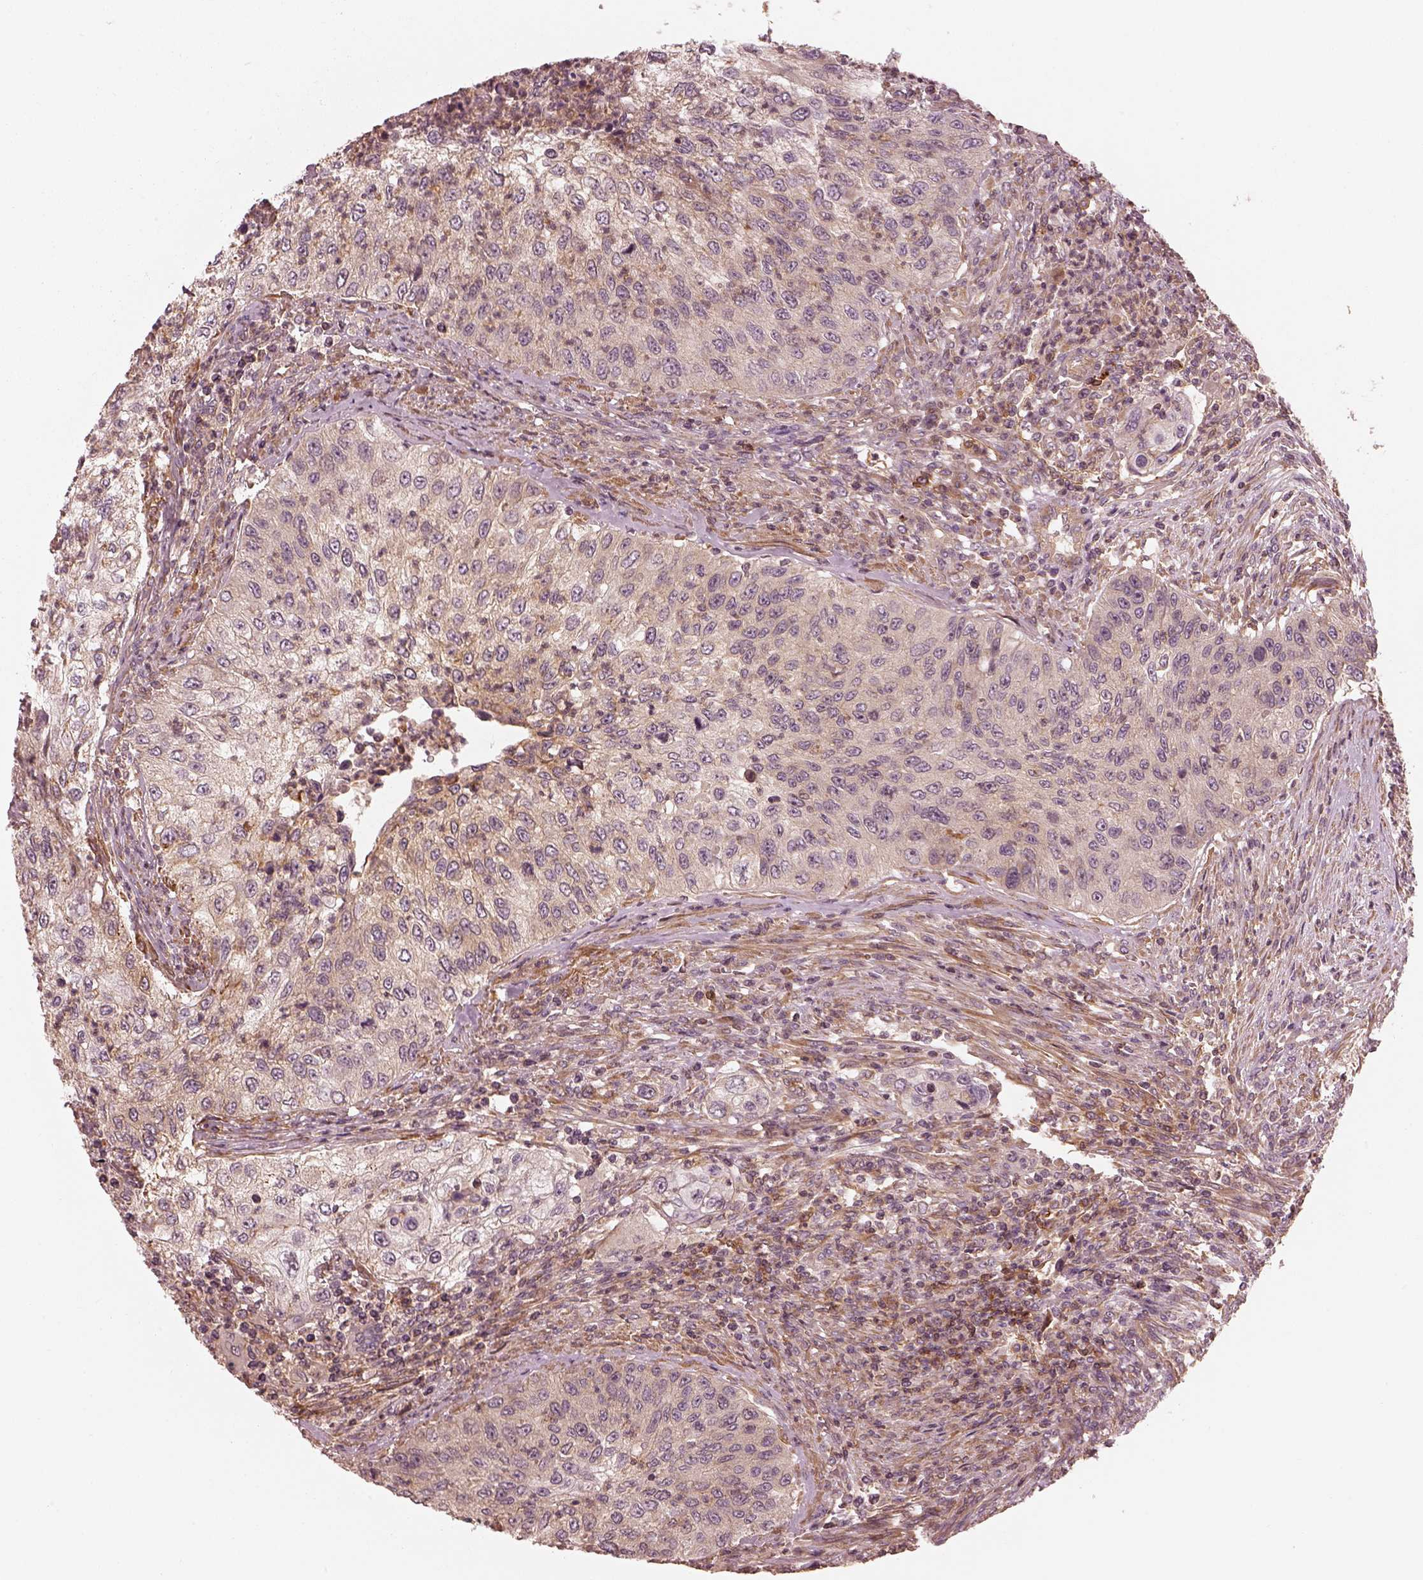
{"staining": {"intensity": "weak", "quantity": "<25%", "location": "cytoplasmic/membranous"}, "tissue": "urothelial cancer", "cell_type": "Tumor cells", "image_type": "cancer", "snomed": [{"axis": "morphology", "description": "Urothelial carcinoma, High grade"}, {"axis": "topography", "description": "Urinary bladder"}], "caption": "A high-resolution histopathology image shows immunohistochemistry staining of urothelial cancer, which shows no significant positivity in tumor cells.", "gene": "FAM107B", "patient": {"sex": "female", "age": 60}}